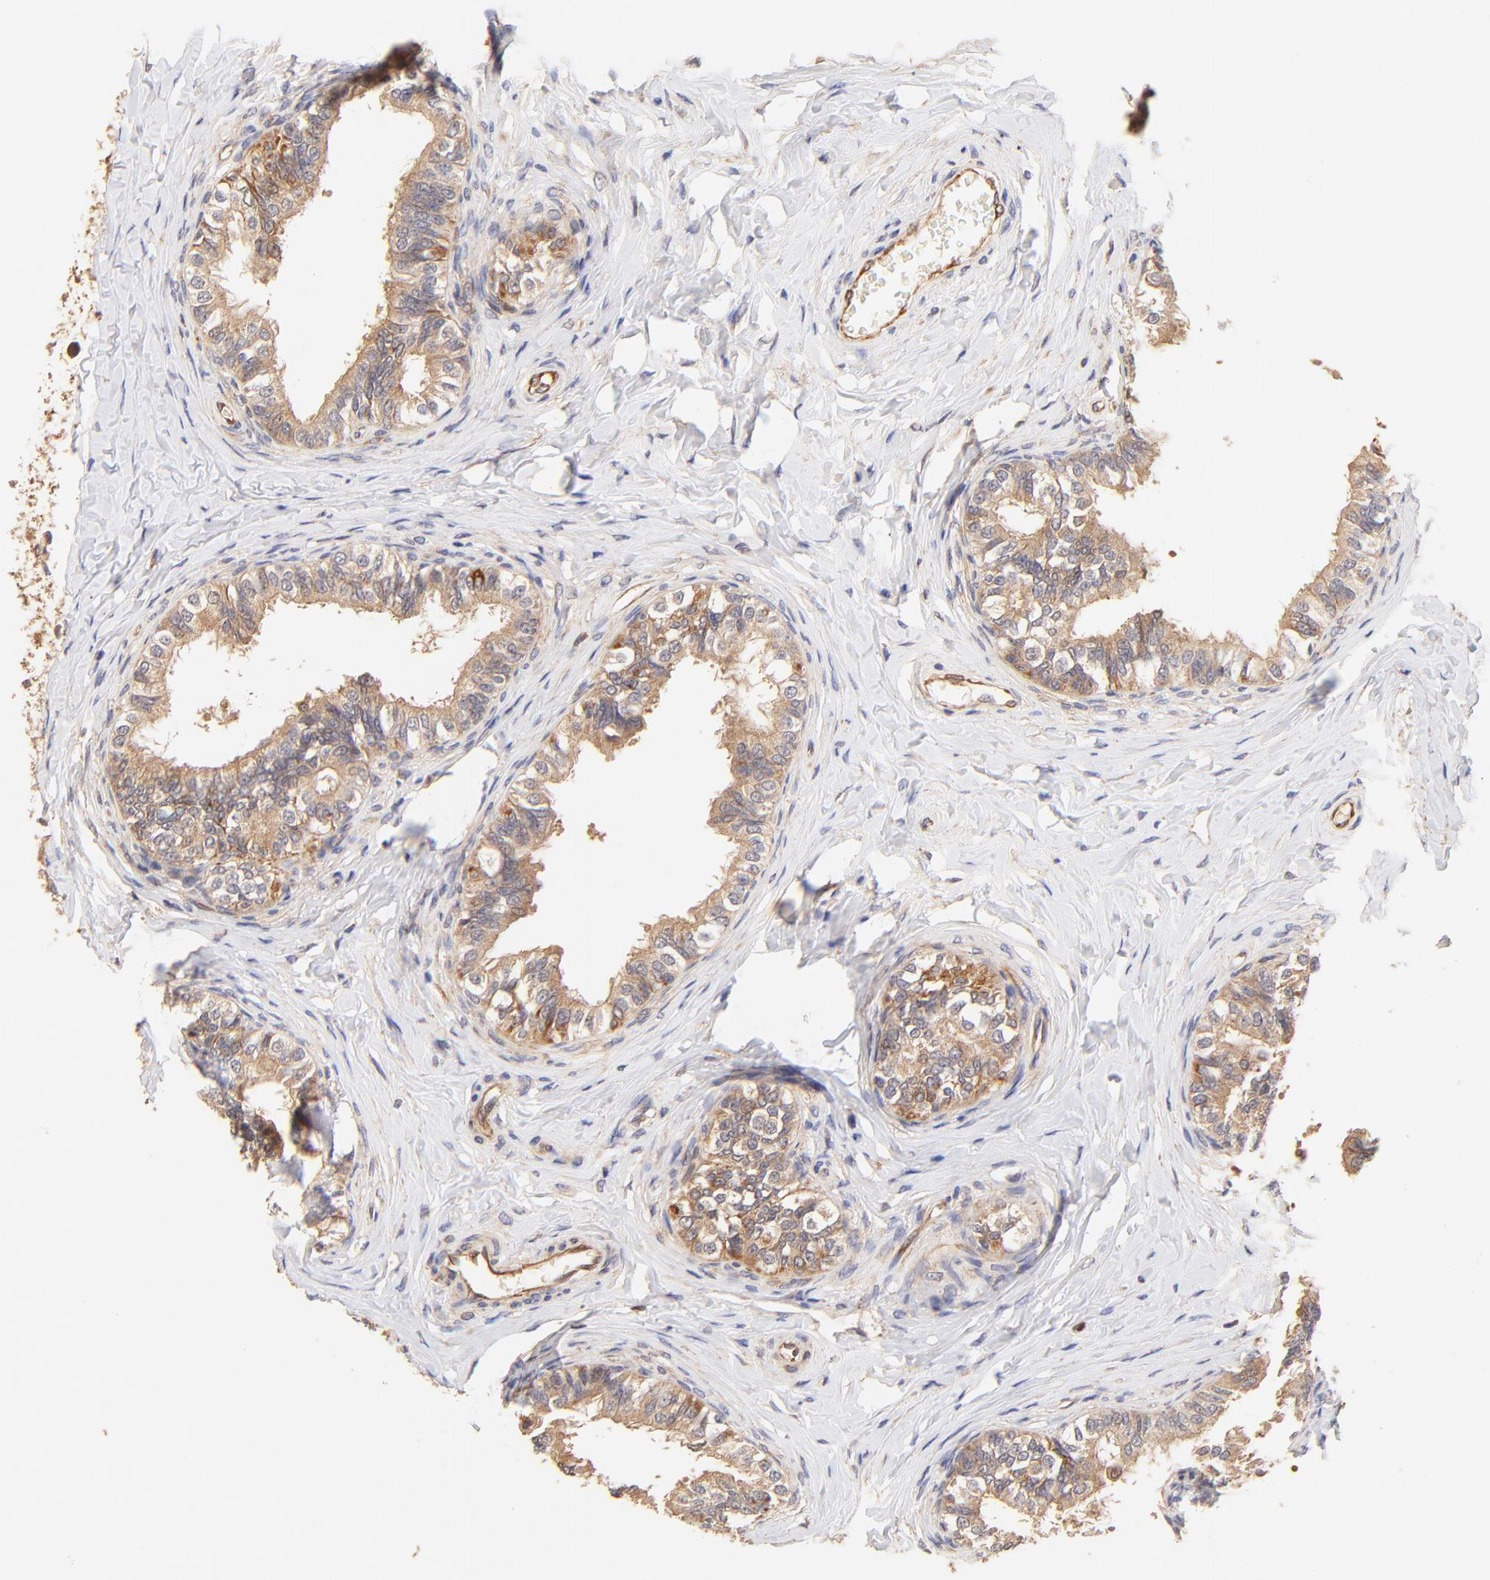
{"staining": {"intensity": "moderate", "quantity": ">75%", "location": "cytoplasmic/membranous"}, "tissue": "epididymis", "cell_type": "Glandular cells", "image_type": "normal", "snomed": [{"axis": "morphology", "description": "Normal tissue, NOS"}, {"axis": "topography", "description": "Soft tissue"}, {"axis": "topography", "description": "Epididymis"}], "caption": "Epididymis stained with IHC shows moderate cytoplasmic/membranous positivity in about >75% of glandular cells.", "gene": "TNFAIP3", "patient": {"sex": "male", "age": 26}}